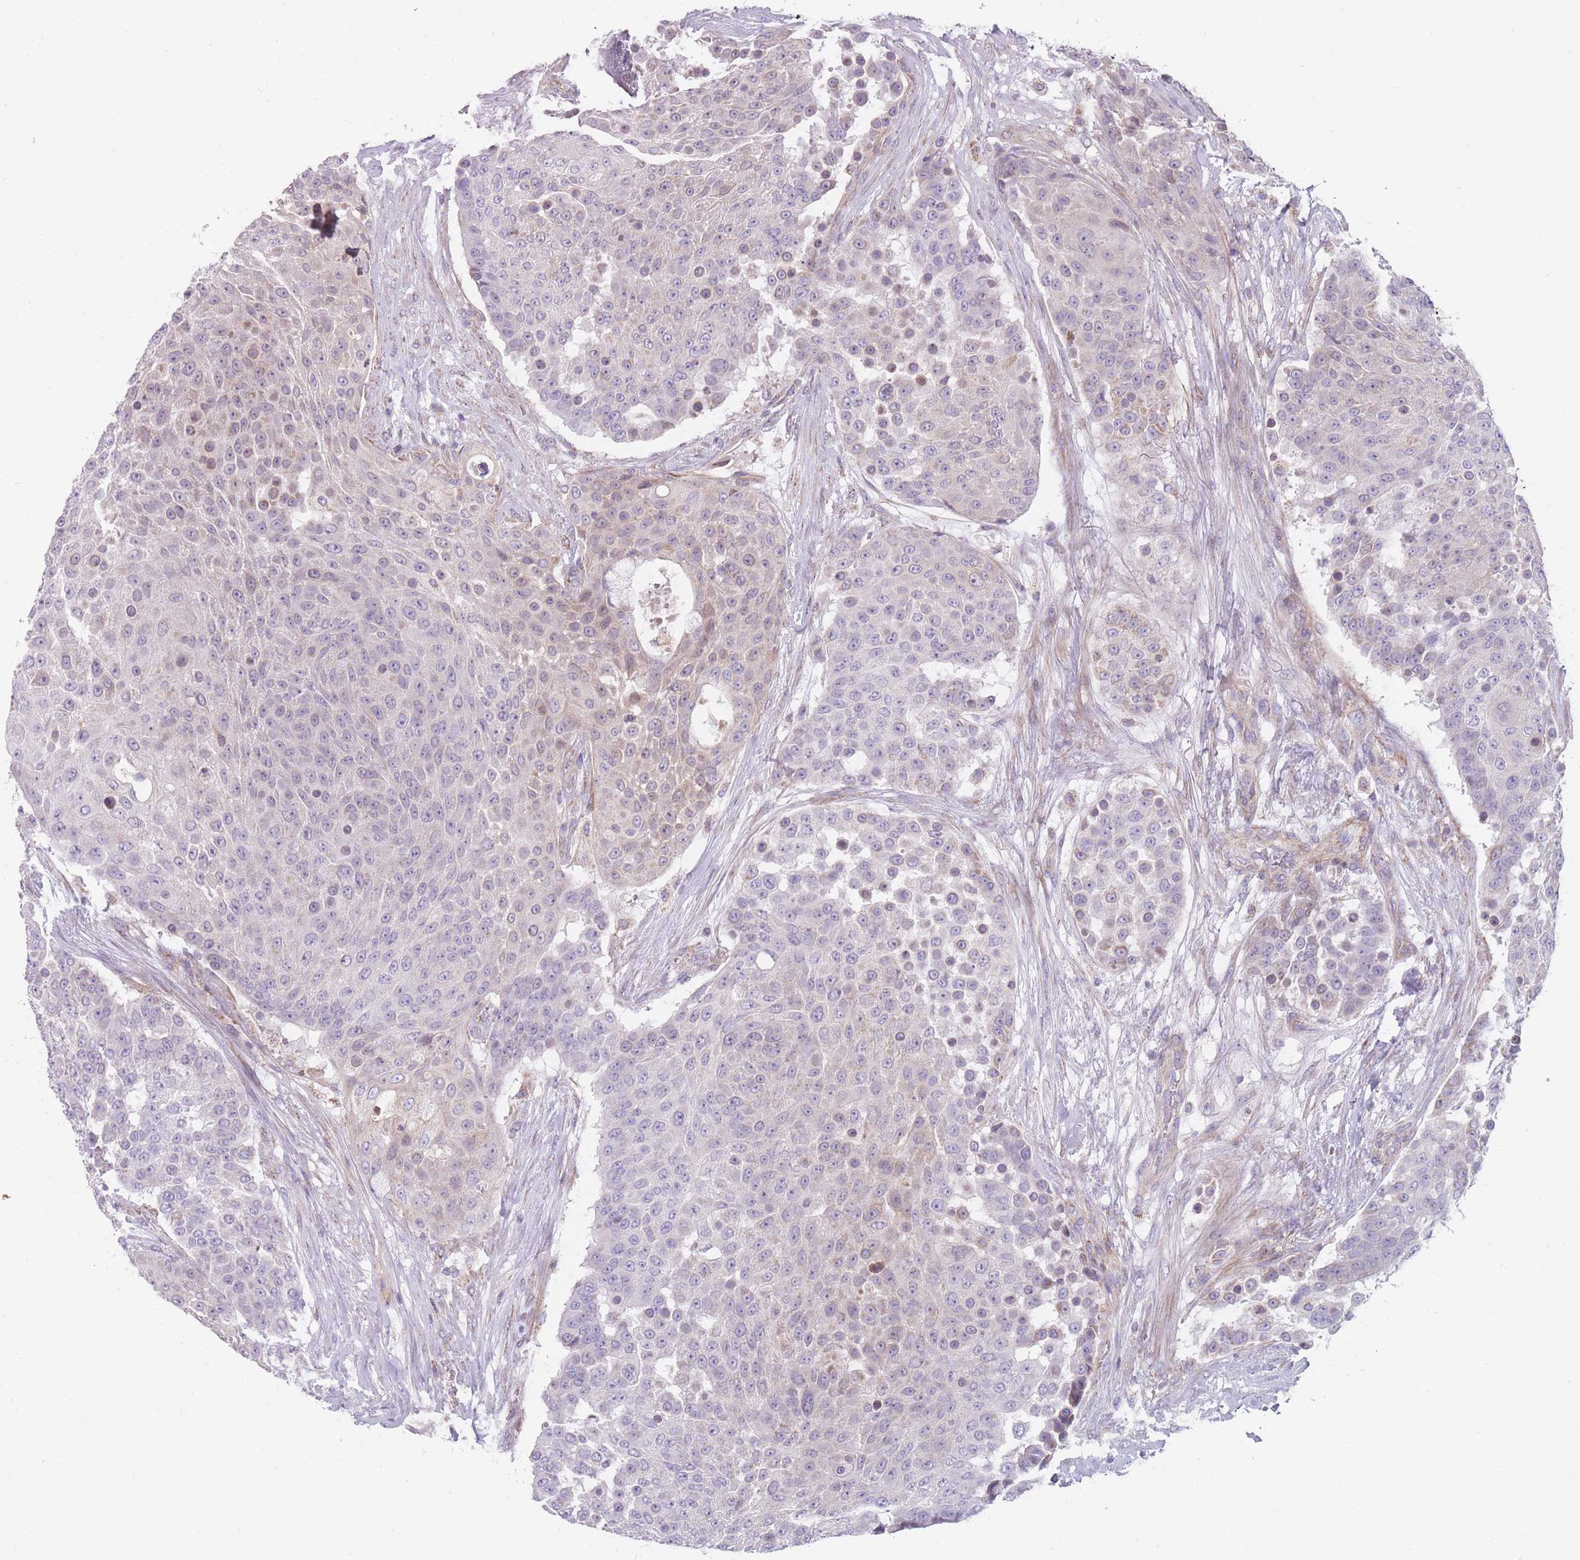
{"staining": {"intensity": "negative", "quantity": "none", "location": "none"}, "tissue": "urothelial cancer", "cell_type": "Tumor cells", "image_type": "cancer", "snomed": [{"axis": "morphology", "description": "Urothelial carcinoma, High grade"}, {"axis": "topography", "description": "Urinary bladder"}], "caption": "An IHC micrograph of urothelial carcinoma (high-grade) is shown. There is no staining in tumor cells of urothelial carcinoma (high-grade). (Brightfield microscopy of DAB immunohistochemistry (IHC) at high magnification).", "gene": "SMPD4", "patient": {"sex": "female", "age": 63}}